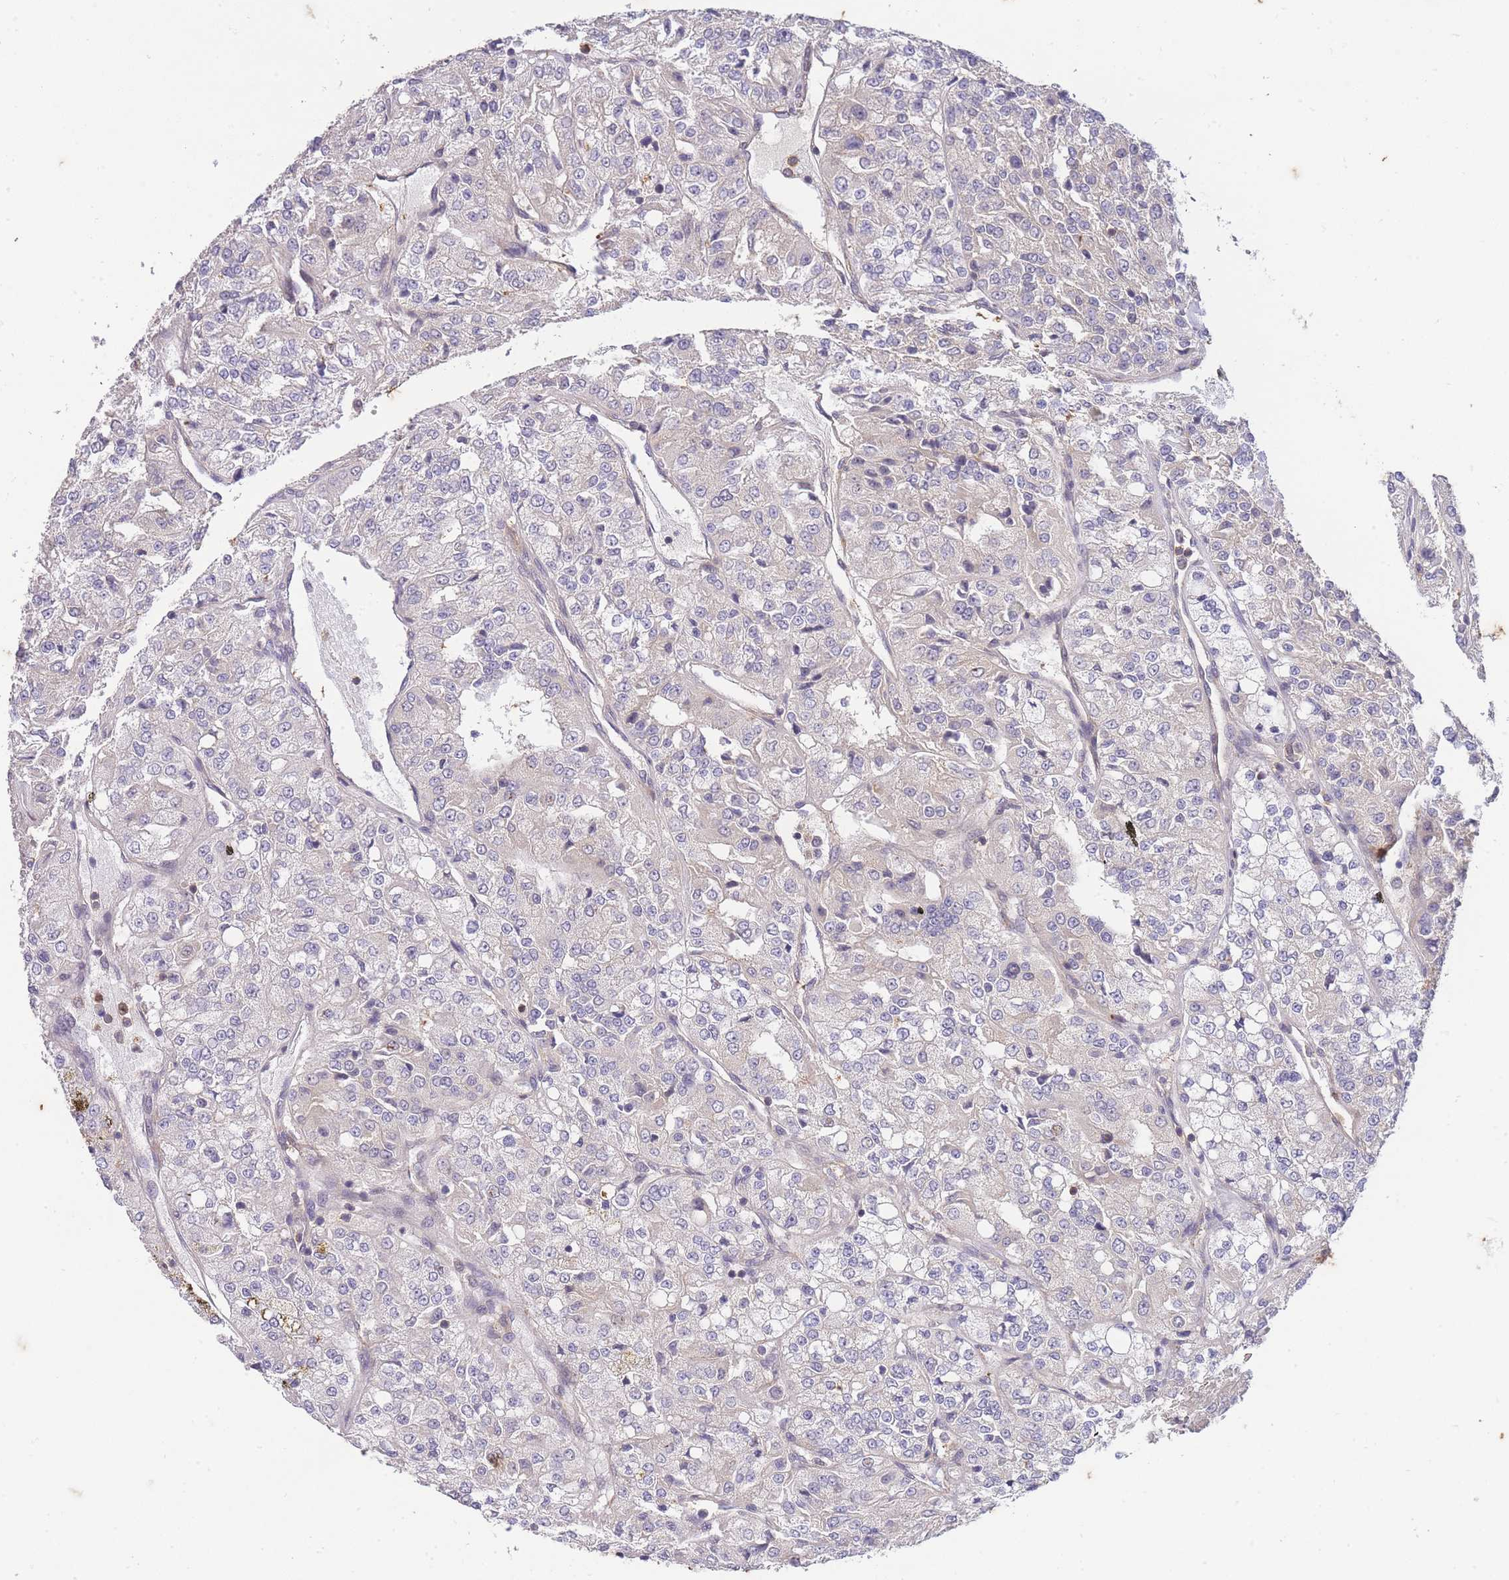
{"staining": {"intensity": "negative", "quantity": "none", "location": "none"}, "tissue": "renal cancer", "cell_type": "Tumor cells", "image_type": "cancer", "snomed": [{"axis": "morphology", "description": "Adenocarcinoma, NOS"}, {"axis": "topography", "description": "Kidney"}], "caption": "The image demonstrates no significant staining in tumor cells of renal cancer (adenocarcinoma).", "gene": "ST8SIA4", "patient": {"sex": "female", "age": 63}}